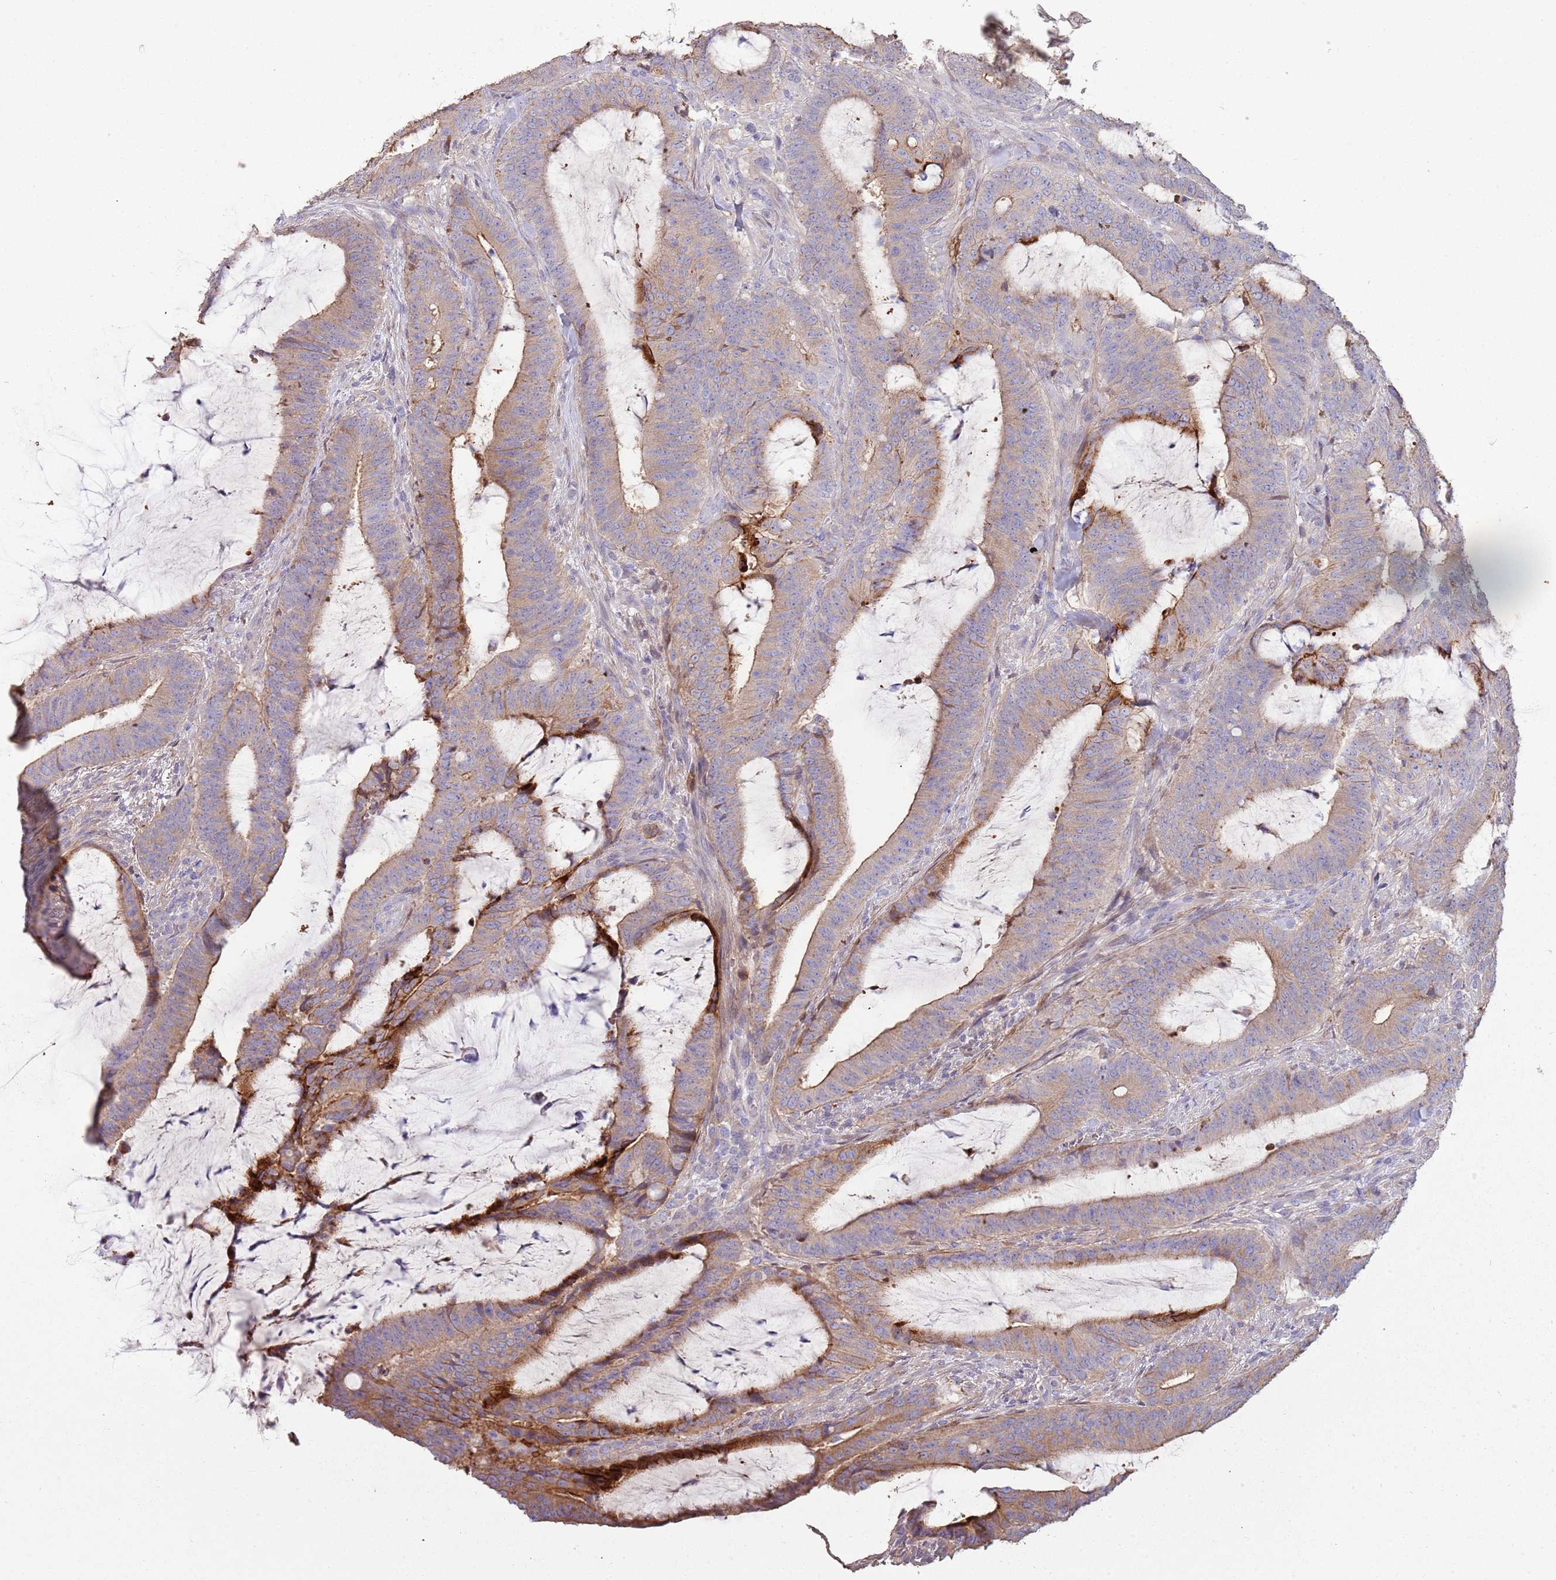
{"staining": {"intensity": "moderate", "quantity": "<25%", "location": "cytoplasmic/membranous"}, "tissue": "colorectal cancer", "cell_type": "Tumor cells", "image_type": "cancer", "snomed": [{"axis": "morphology", "description": "Adenocarcinoma, NOS"}, {"axis": "topography", "description": "Colon"}], "caption": "Tumor cells display moderate cytoplasmic/membranous staining in about <25% of cells in adenocarcinoma (colorectal).", "gene": "NBPF3", "patient": {"sex": "female", "age": 43}}